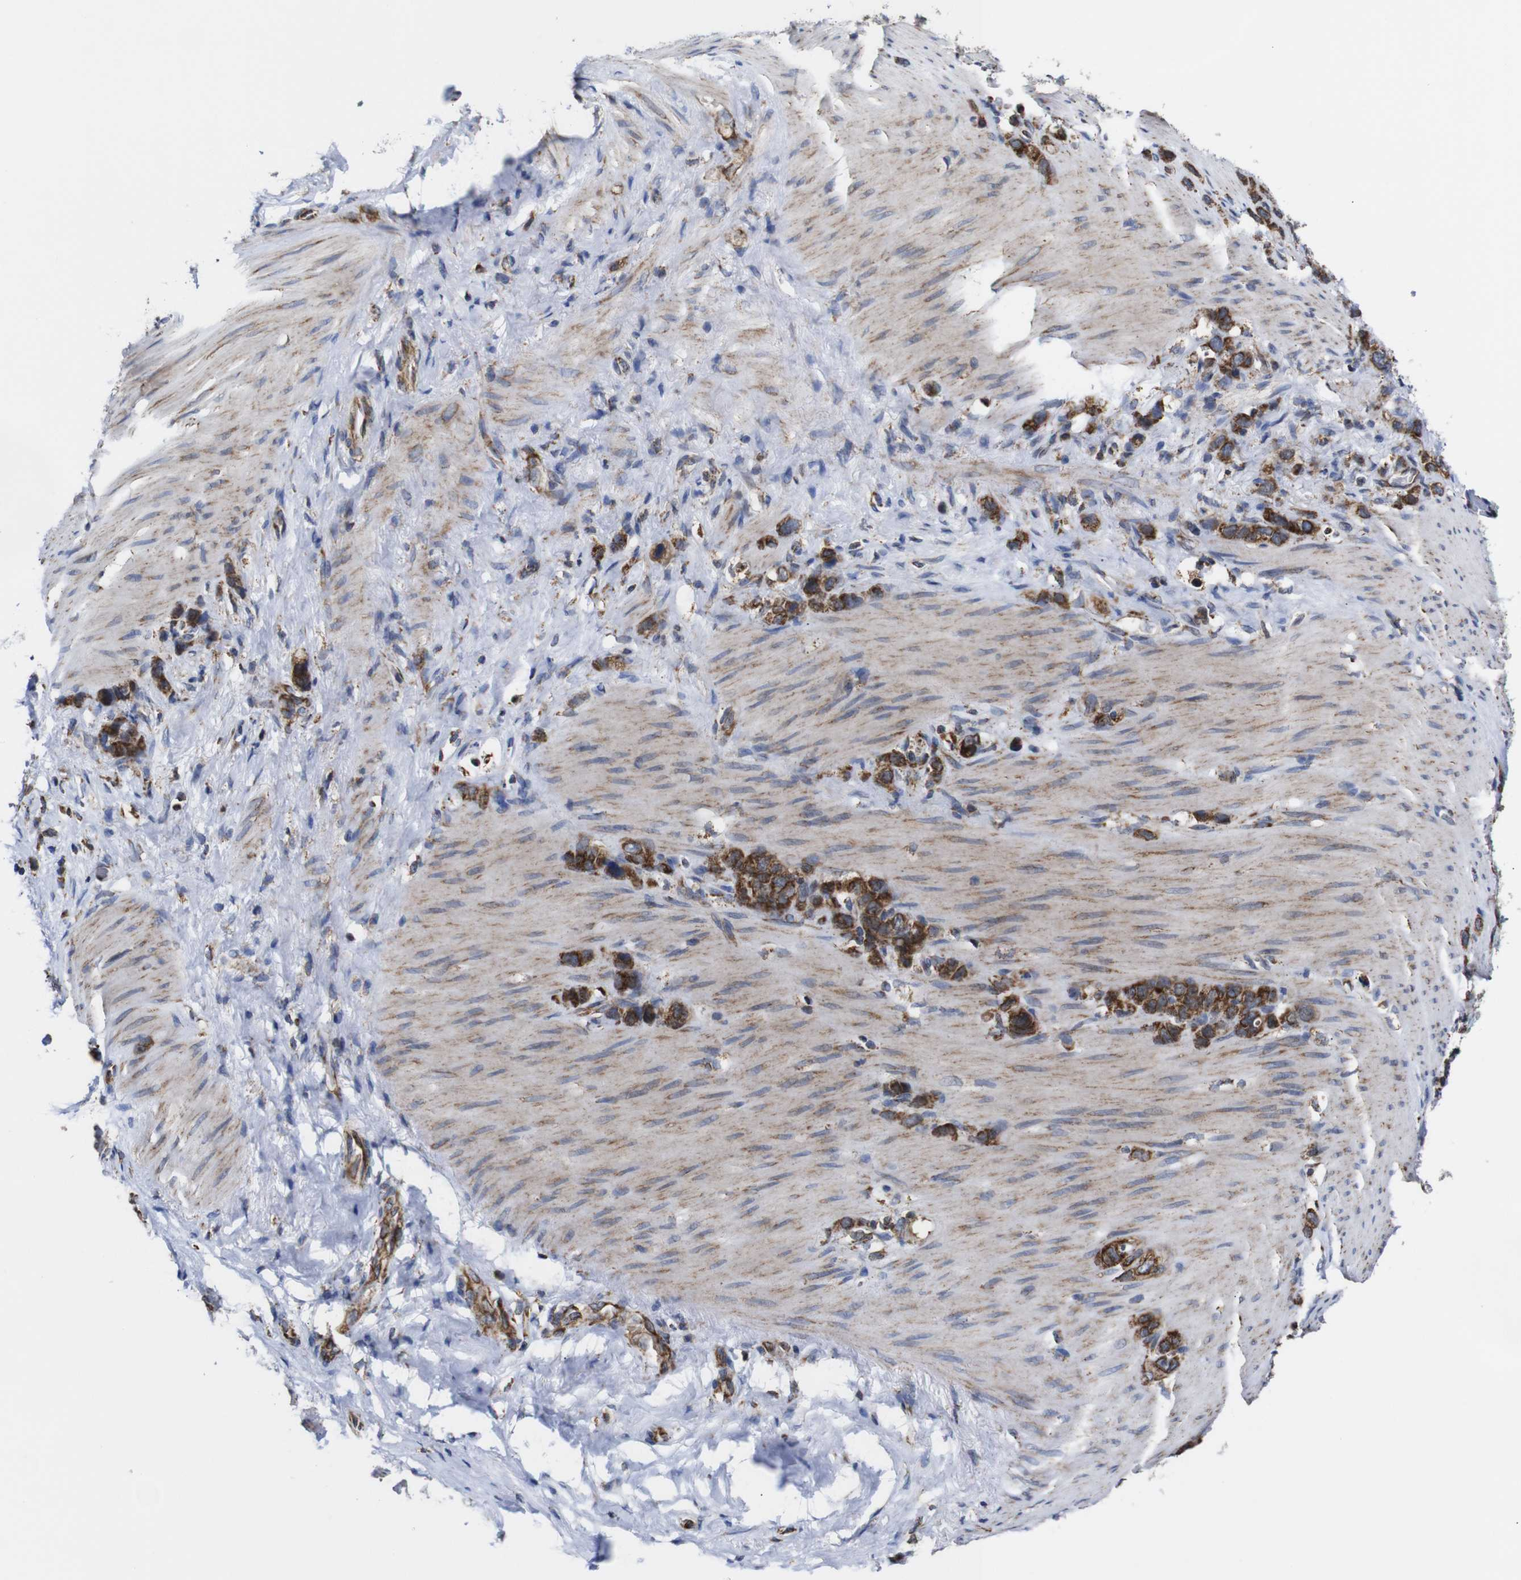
{"staining": {"intensity": "strong", "quantity": ">75%", "location": "cytoplasmic/membranous"}, "tissue": "stomach cancer", "cell_type": "Tumor cells", "image_type": "cancer", "snomed": [{"axis": "morphology", "description": "Normal tissue, NOS"}, {"axis": "morphology", "description": "Adenocarcinoma, NOS"}, {"axis": "morphology", "description": "Adenocarcinoma, High grade"}, {"axis": "topography", "description": "Stomach, upper"}, {"axis": "topography", "description": "Stomach"}], "caption": "Strong cytoplasmic/membranous positivity is appreciated in approximately >75% of tumor cells in stomach cancer. The protein of interest is shown in brown color, while the nuclei are stained blue.", "gene": "C17orf80", "patient": {"sex": "female", "age": 65}}